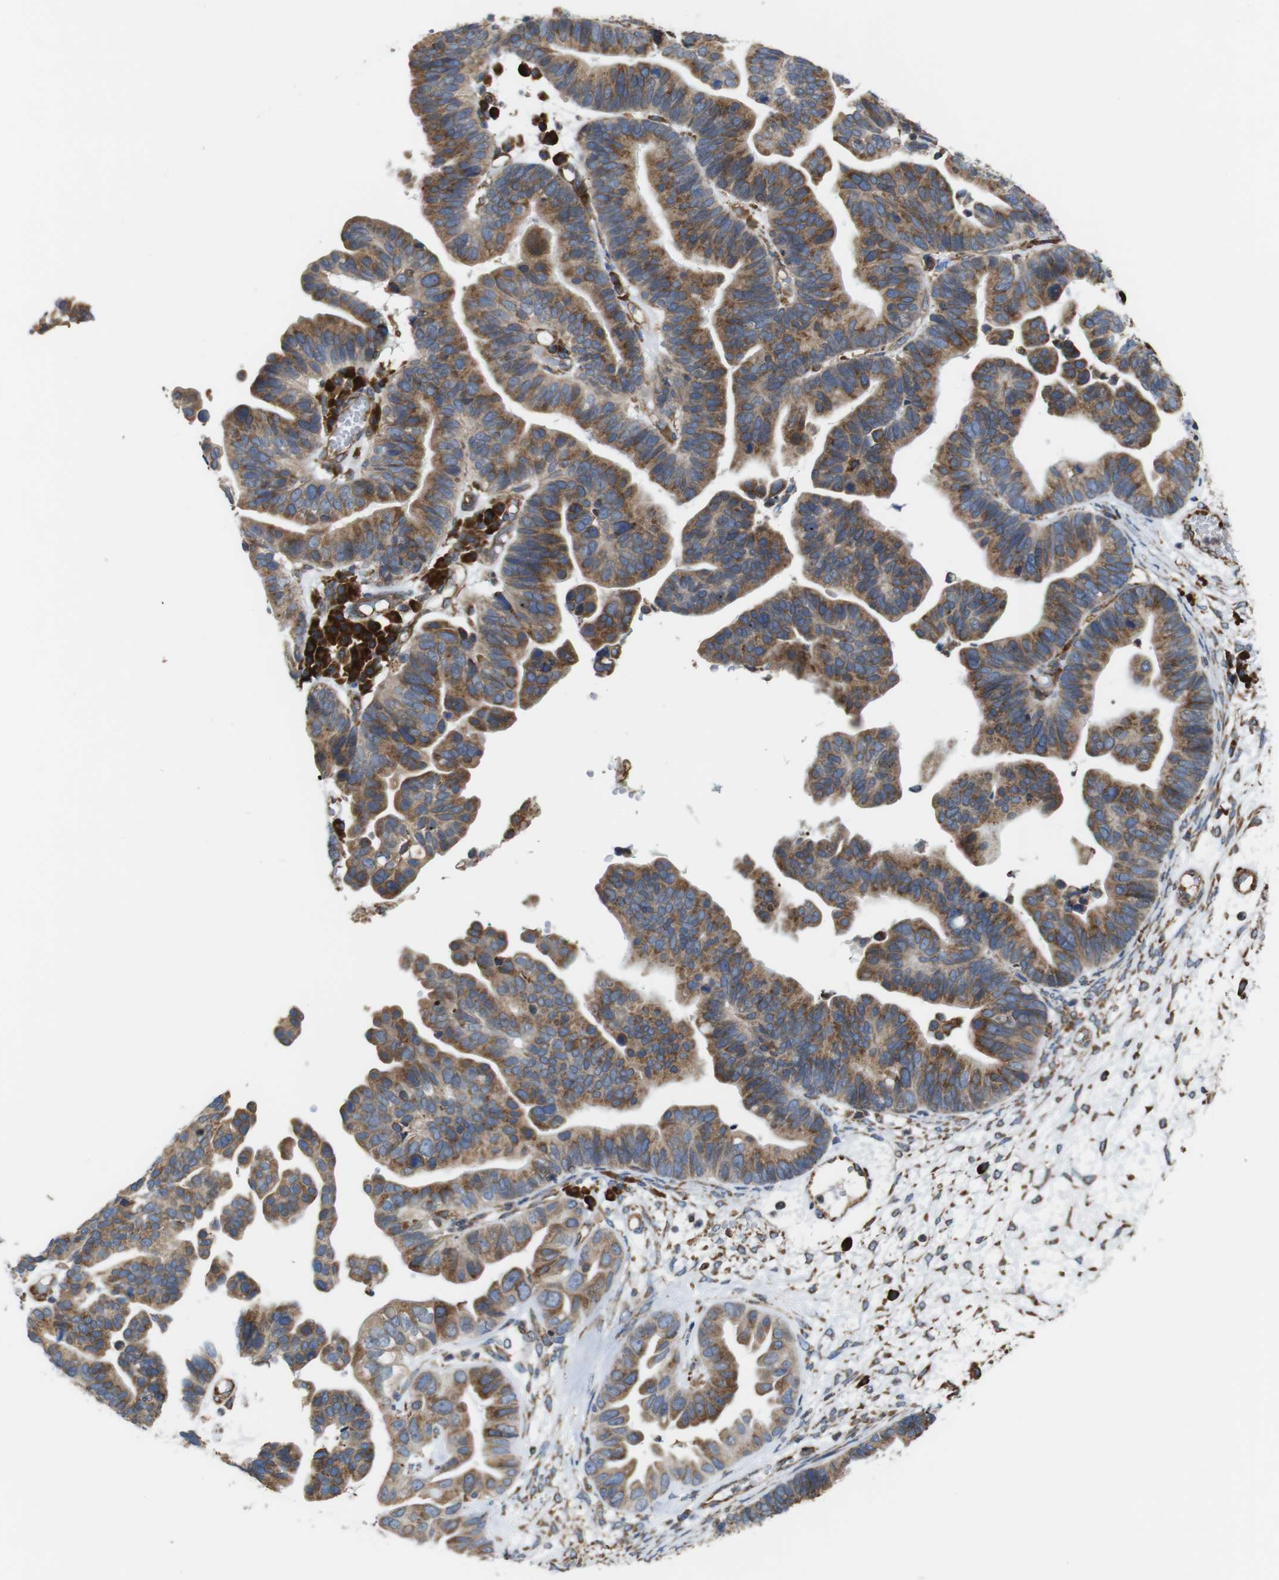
{"staining": {"intensity": "moderate", "quantity": ">75%", "location": "cytoplasmic/membranous"}, "tissue": "ovarian cancer", "cell_type": "Tumor cells", "image_type": "cancer", "snomed": [{"axis": "morphology", "description": "Cystadenocarcinoma, serous, NOS"}, {"axis": "topography", "description": "Ovary"}], "caption": "Human ovarian cancer stained for a protein (brown) reveals moderate cytoplasmic/membranous positive staining in approximately >75% of tumor cells.", "gene": "UGGT1", "patient": {"sex": "female", "age": 56}}